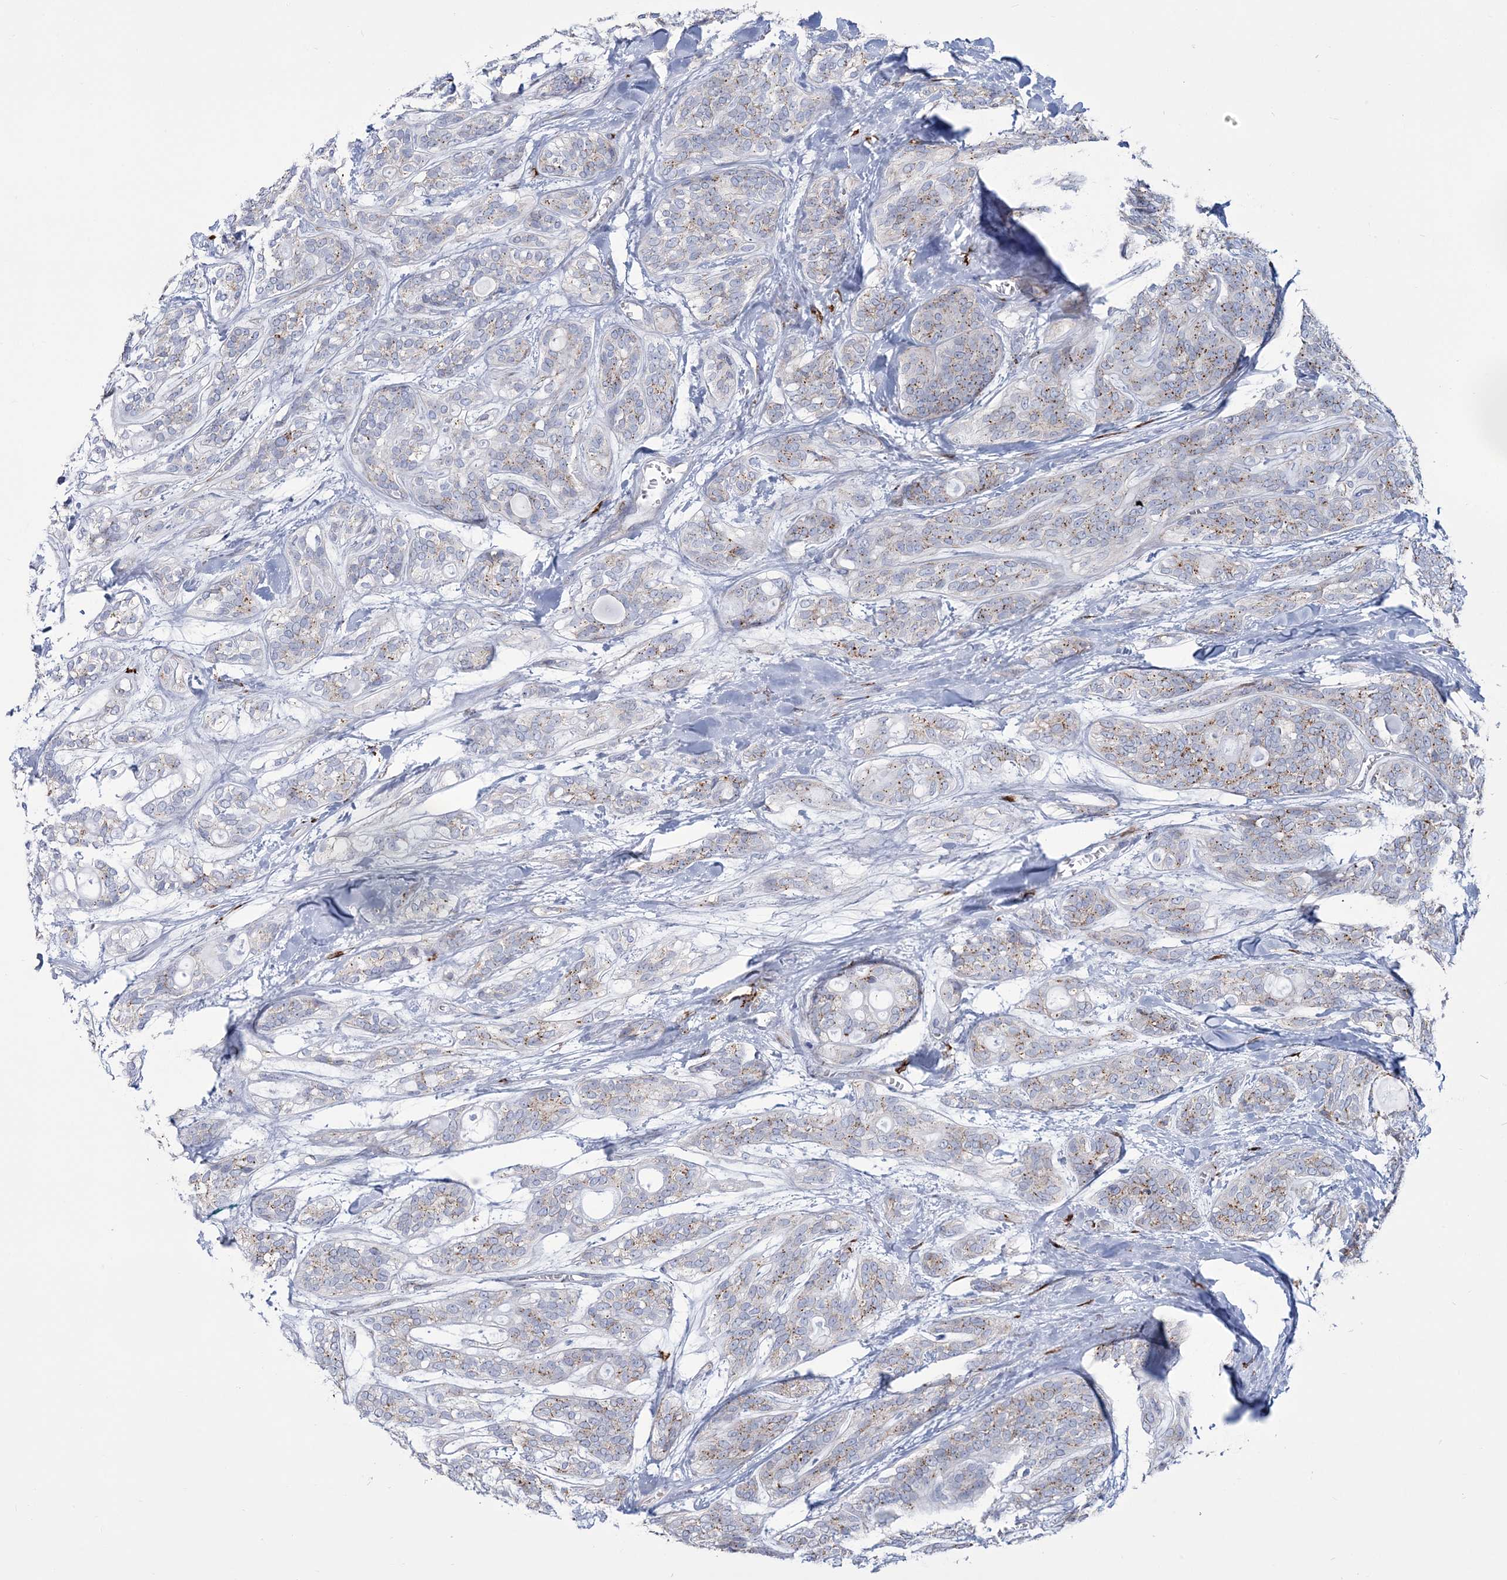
{"staining": {"intensity": "moderate", "quantity": "<25%", "location": "cytoplasmic/membranous"}, "tissue": "head and neck cancer", "cell_type": "Tumor cells", "image_type": "cancer", "snomed": [{"axis": "morphology", "description": "Adenocarcinoma, NOS"}, {"axis": "topography", "description": "Head-Neck"}], "caption": "High-magnification brightfield microscopy of head and neck adenocarcinoma stained with DAB (3,3'-diaminobenzidine) (brown) and counterstained with hematoxylin (blue). tumor cells exhibit moderate cytoplasmic/membranous staining is appreciated in approximately<25% of cells. The staining was performed using DAB (3,3'-diaminobenzidine) to visualize the protein expression in brown, while the nuclei were stained in blue with hematoxylin (Magnification: 20x).", "gene": "RAB11FIP5", "patient": {"sex": "male", "age": 66}}